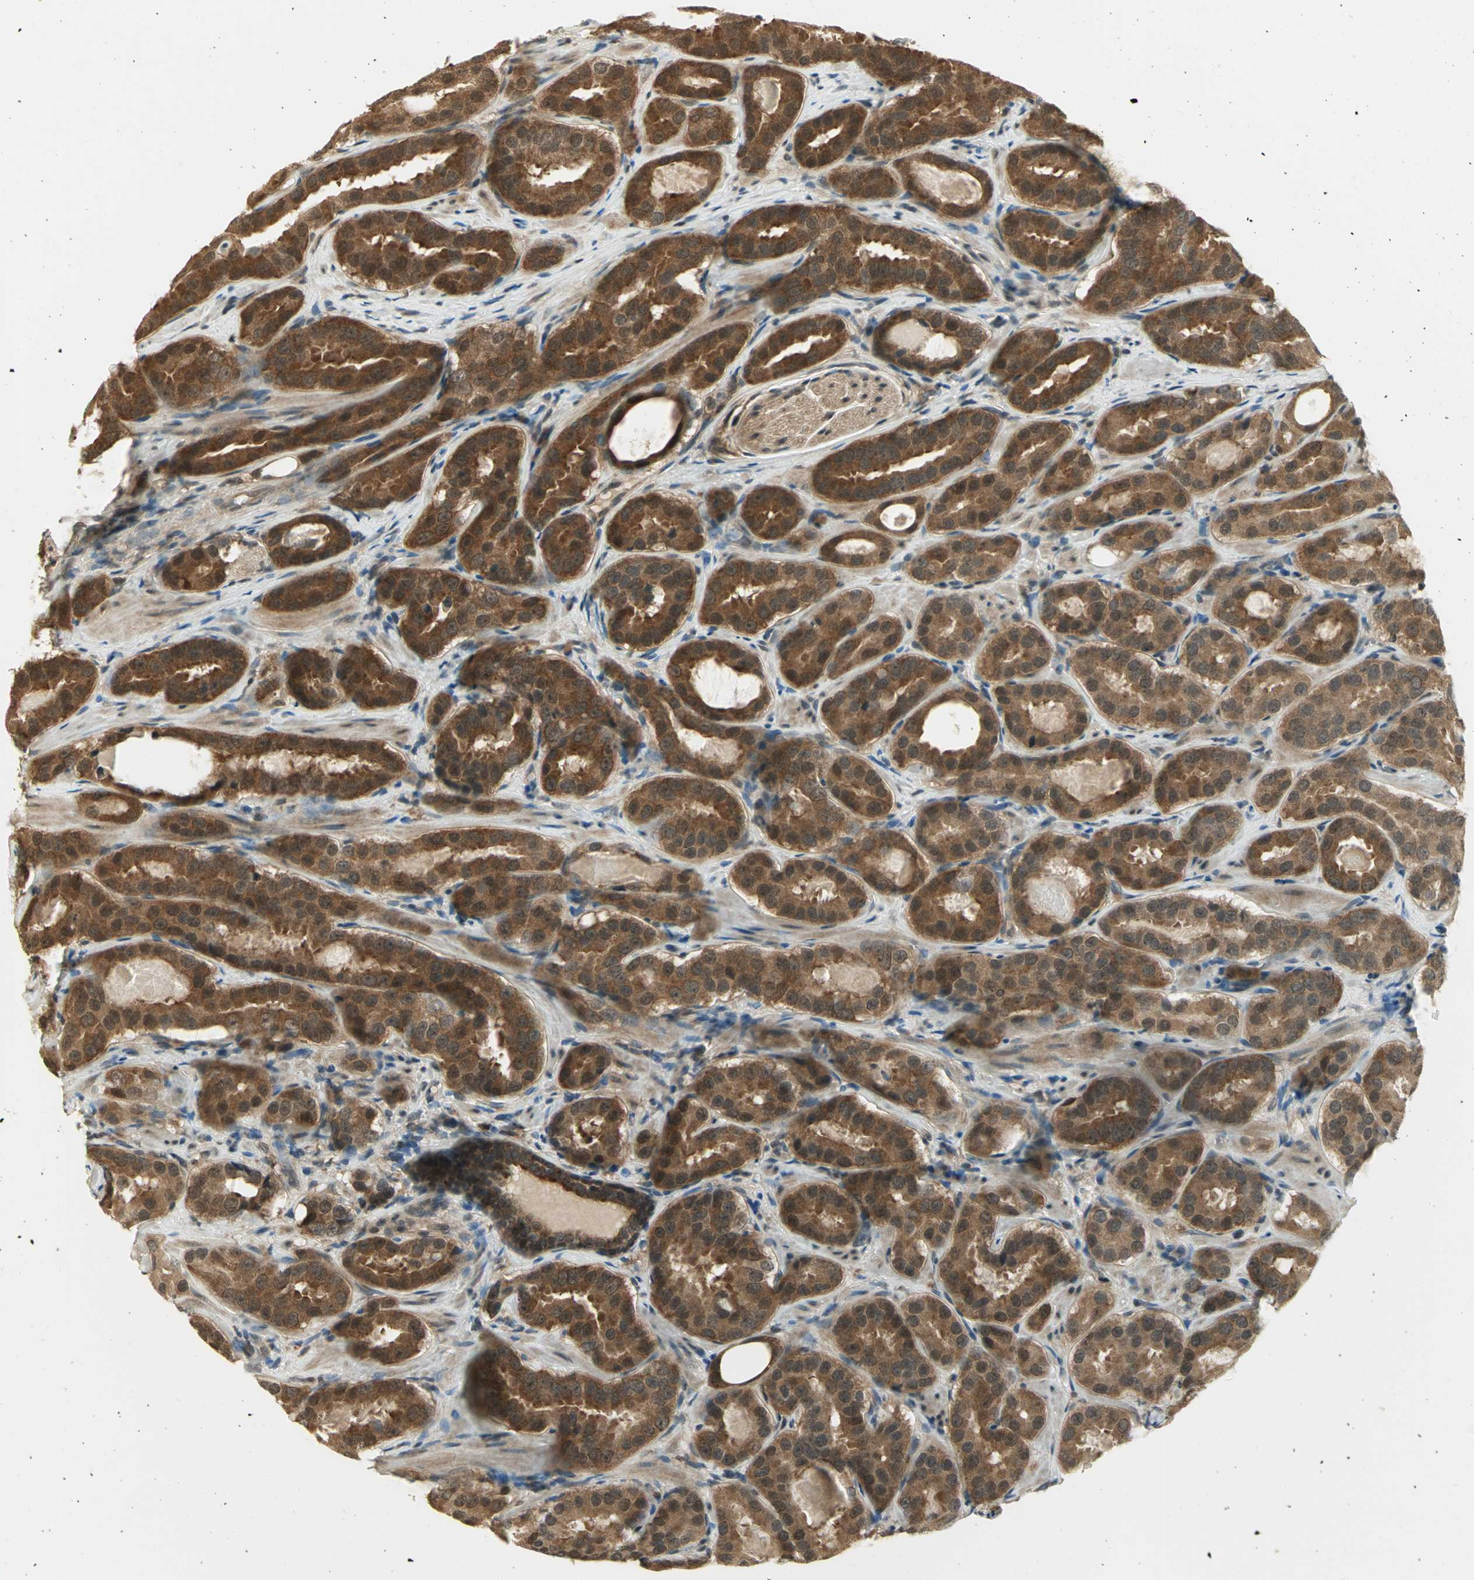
{"staining": {"intensity": "moderate", "quantity": ">75%", "location": "cytoplasmic/membranous"}, "tissue": "prostate cancer", "cell_type": "Tumor cells", "image_type": "cancer", "snomed": [{"axis": "morphology", "description": "Adenocarcinoma, Low grade"}, {"axis": "topography", "description": "Prostate"}], "caption": "Immunohistochemical staining of human adenocarcinoma (low-grade) (prostate) displays moderate cytoplasmic/membranous protein staining in about >75% of tumor cells. Nuclei are stained in blue.", "gene": "CDC34", "patient": {"sex": "male", "age": 59}}